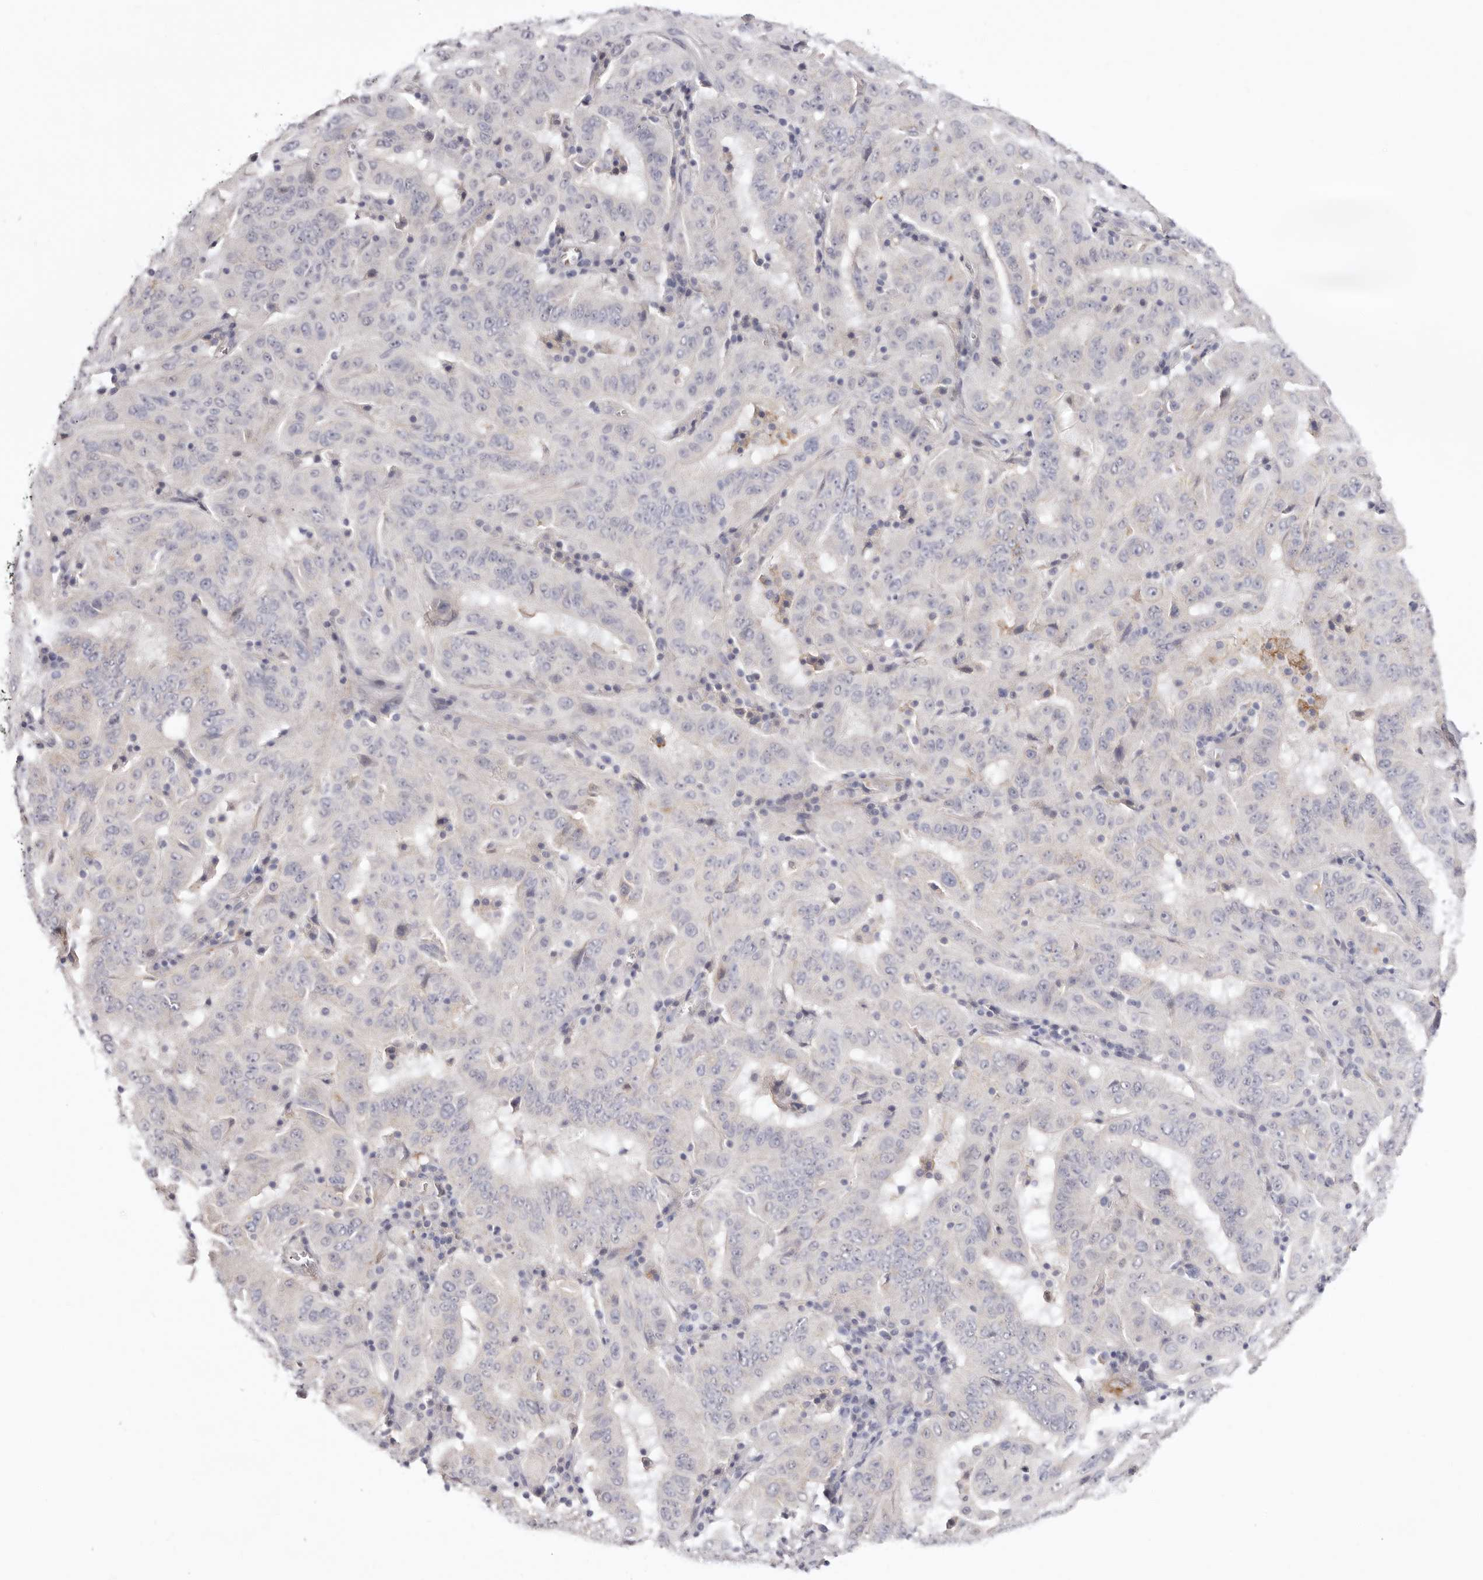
{"staining": {"intensity": "negative", "quantity": "none", "location": "none"}, "tissue": "pancreatic cancer", "cell_type": "Tumor cells", "image_type": "cancer", "snomed": [{"axis": "morphology", "description": "Adenocarcinoma, NOS"}, {"axis": "topography", "description": "Pancreas"}], "caption": "High power microscopy histopathology image of an immunohistochemistry image of adenocarcinoma (pancreatic), revealing no significant positivity in tumor cells.", "gene": "LMLN", "patient": {"sex": "male", "age": 63}}